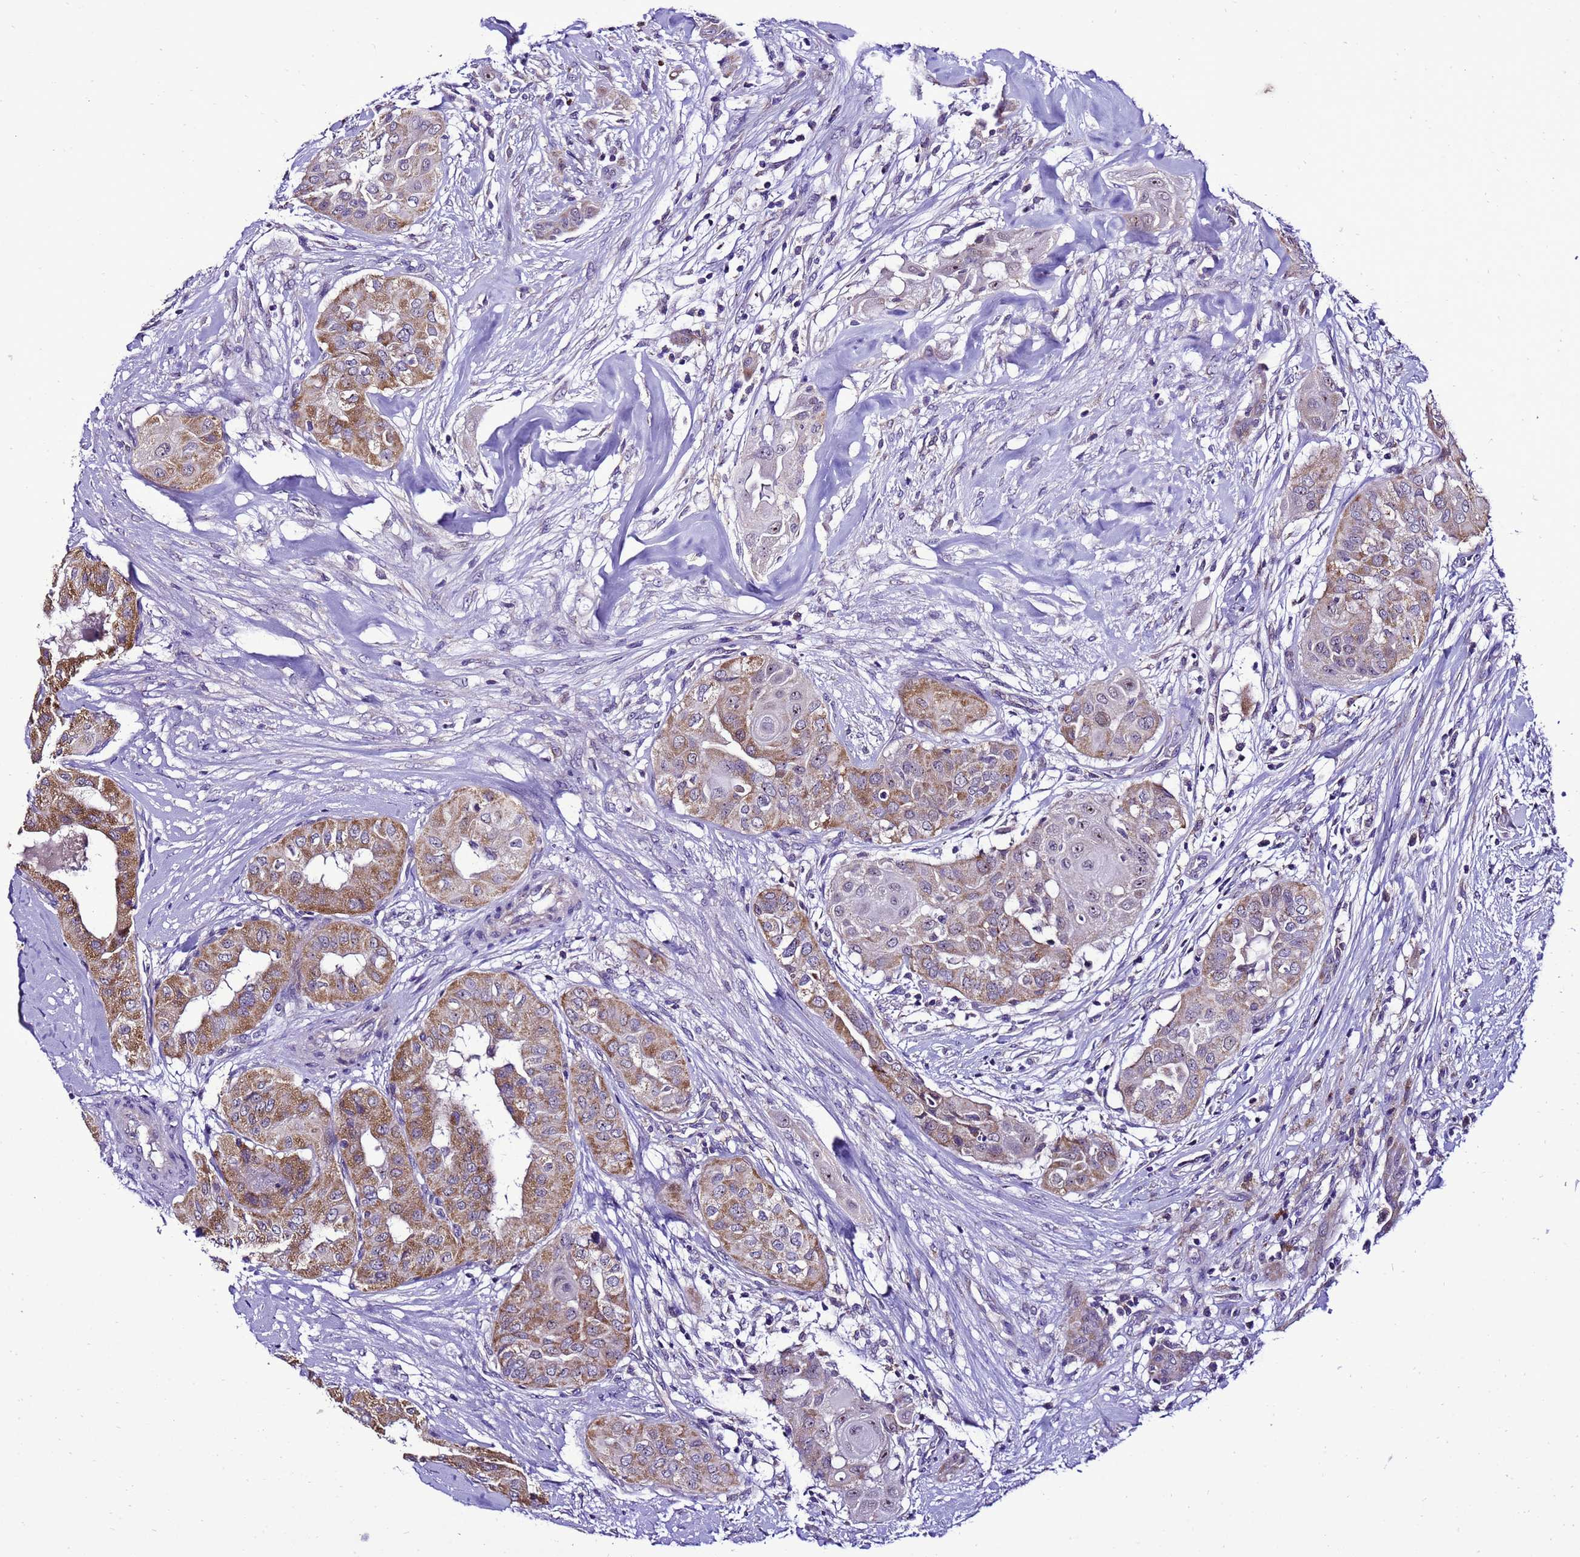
{"staining": {"intensity": "moderate", "quantity": ">75%", "location": "cytoplasmic/membranous"}, "tissue": "thyroid cancer", "cell_type": "Tumor cells", "image_type": "cancer", "snomed": [{"axis": "morphology", "description": "Papillary adenocarcinoma, NOS"}, {"axis": "topography", "description": "Thyroid gland"}], "caption": "Tumor cells demonstrate moderate cytoplasmic/membranous positivity in approximately >75% of cells in thyroid cancer (papillary adenocarcinoma). (IHC, brightfield microscopy, high magnification).", "gene": "DPH6", "patient": {"sex": "female", "age": 59}}